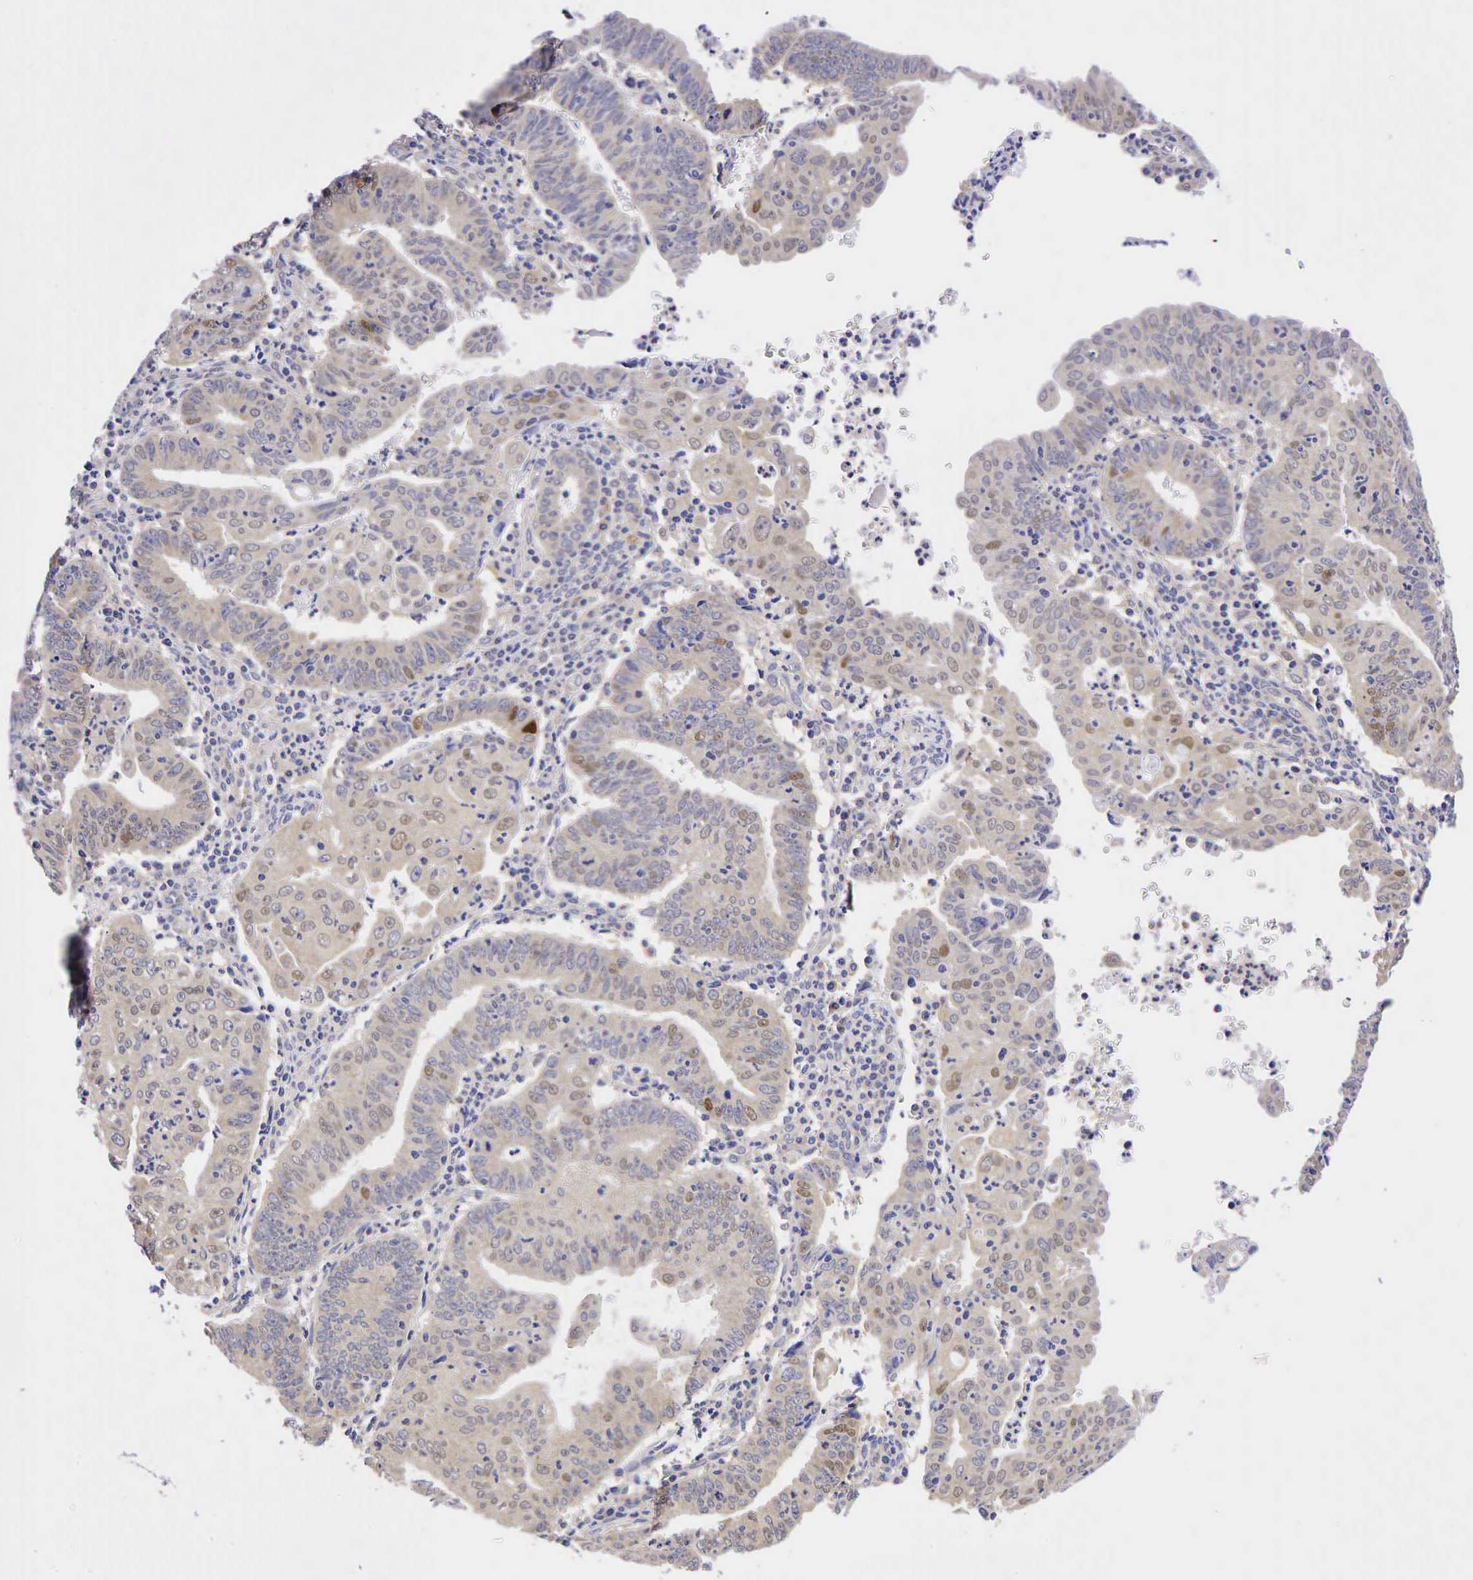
{"staining": {"intensity": "moderate", "quantity": "<25%", "location": "nuclear"}, "tissue": "endometrial cancer", "cell_type": "Tumor cells", "image_type": "cancer", "snomed": [{"axis": "morphology", "description": "Adenocarcinoma, NOS"}, {"axis": "topography", "description": "Endometrium"}], "caption": "IHC micrograph of neoplastic tissue: endometrial cancer (adenocarcinoma) stained using IHC shows low levels of moderate protein expression localized specifically in the nuclear of tumor cells, appearing as a nuclear brown color.", "gene": "CCND1", "patient": {"sex": "female", "age": 60}}